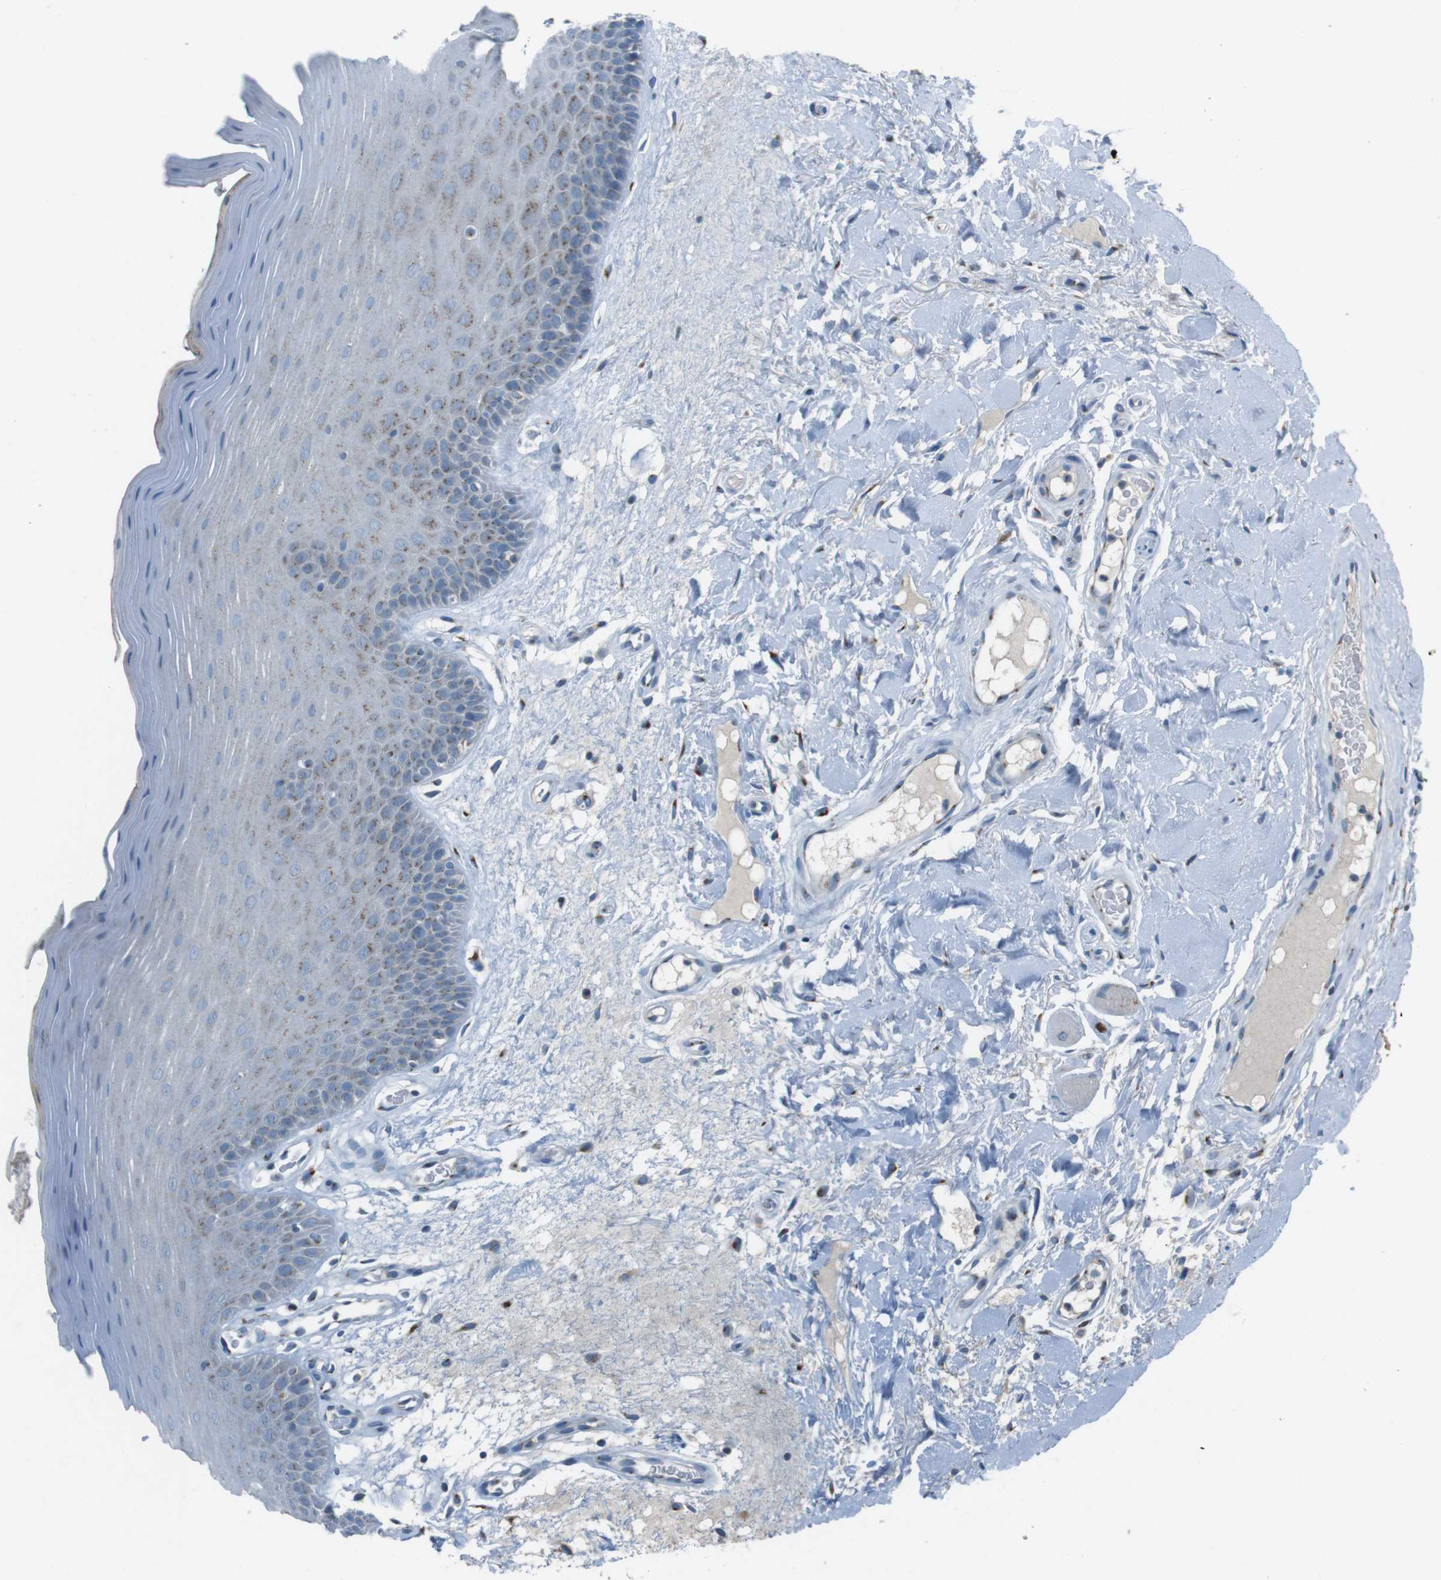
{"staining": {"intensity": "moderate", "quantity": "<25%", "location": "cytoplasmic/membranous"}, "tissue": "oral mucosa", "cell_type": "Squamous epithelial cells", "image_type": "normal", "snomed": [{"axis": "morphology", "description": "Normal tissue, NOS"}, {"axis": "morphology", "description": "Squamous cell carcinoma, NOS"}, {"axis": "topography", "description": "Skeletal muscle"}, {"axis": "topography", "description": "Adipose tissue"}, {"axis": "topography", "description": "Vascular tissue"}, {"axis": "topography", "description": "Oral tissue"}, {"axis": "topography", "description": "Peripheral nerve tissue"}, {"axis": "topography", "description": "Head-Neck"}], "caption": "Immunohistochemical staining of normal human oral mucosa shows <25% levels of moderate cytoplasmic/membranous protein staining in approximately <25% of squamous epithelial cells.", "gene": "TXNDC15", "patient": {"sex": "male", "age": 71}}